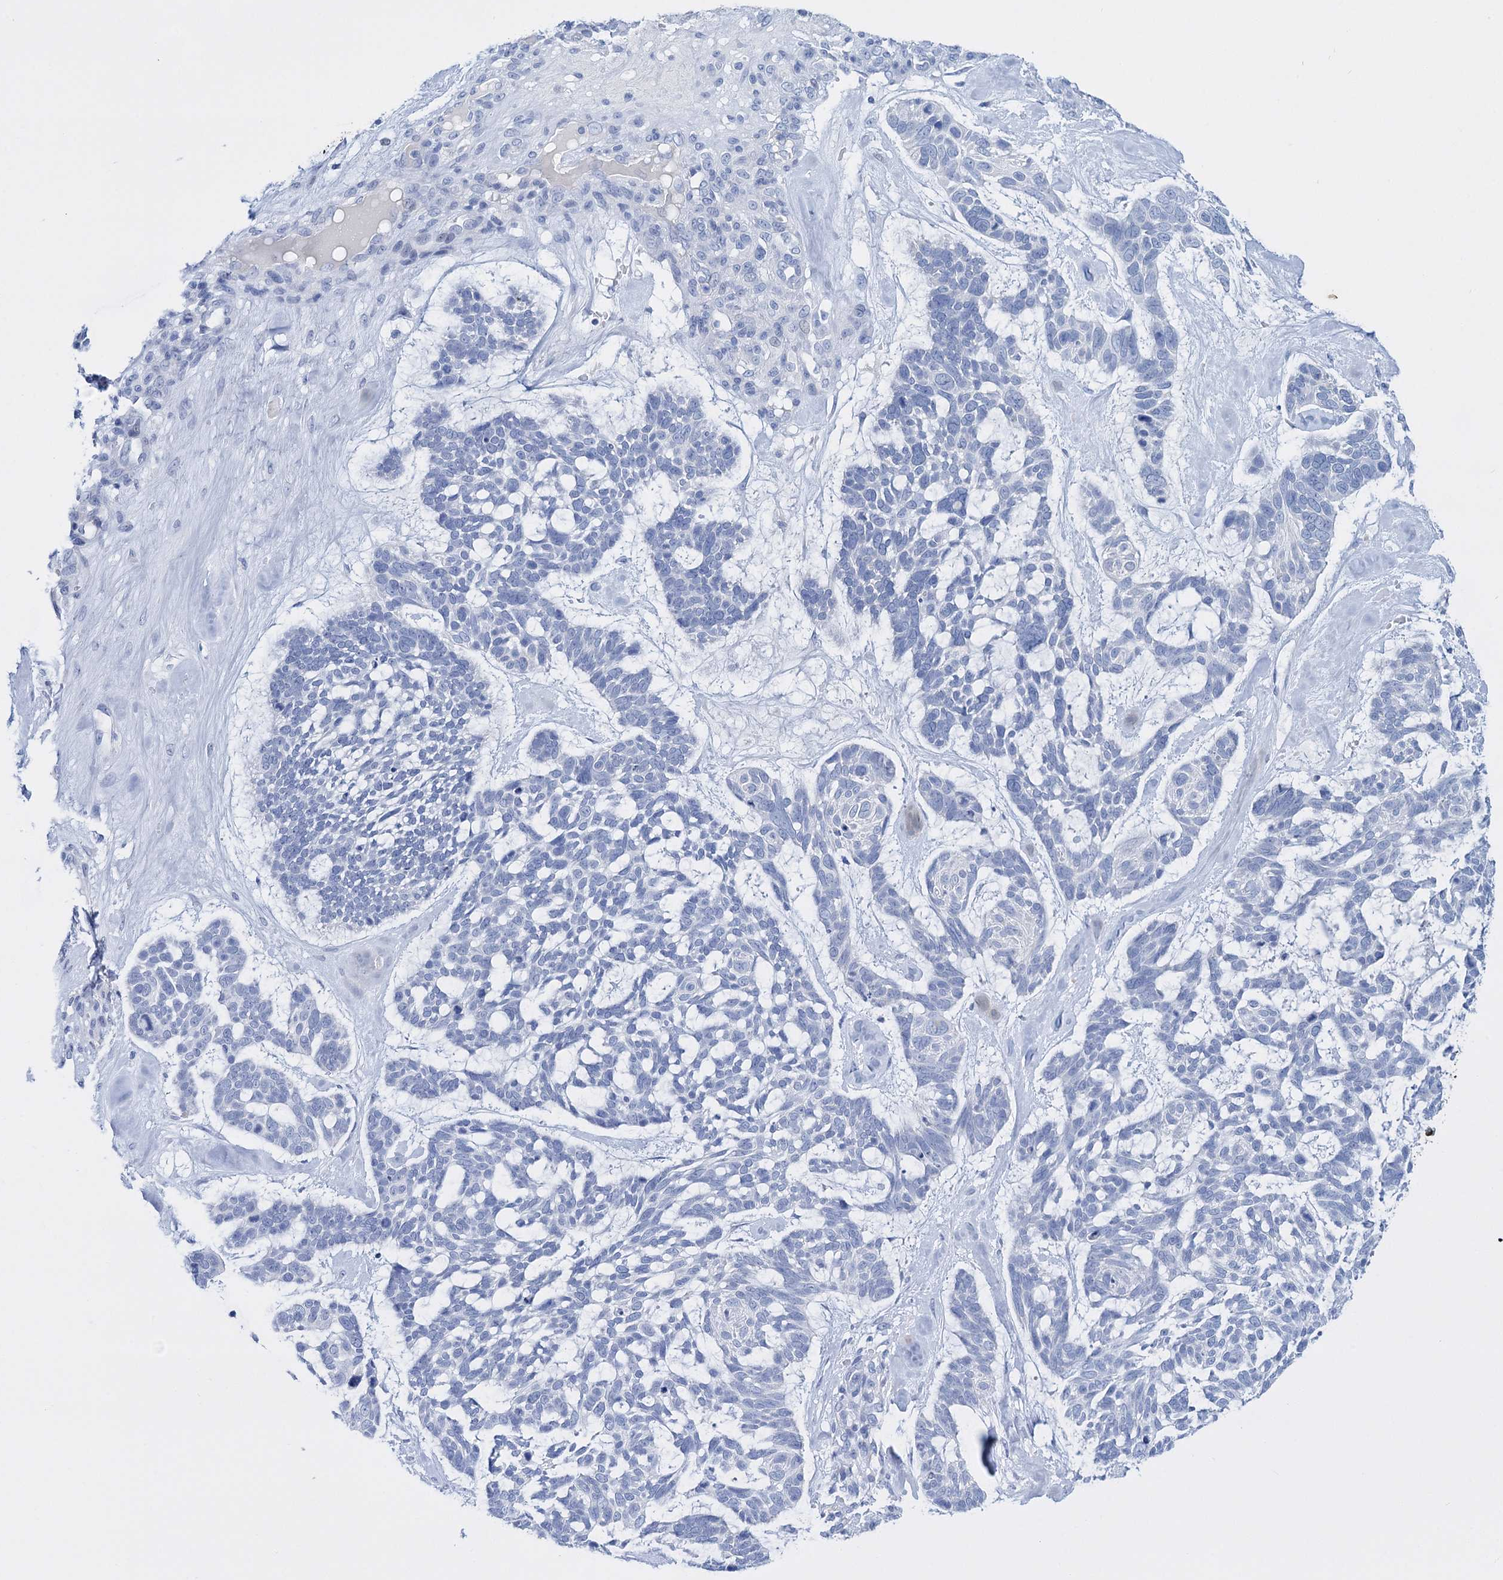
{"staining": {"intensity": "negative", "quantity": "none", "location": "none"}, "tissue": "skin cancer", "cell_type": "Tumor cells", "image_type": "cancer", "snomed": [{"axis": "morphology", "description": "Basal cell carcinoma"}, {"axis": "topography", "description": "Skin"}], "caption": "Immunohistochemistry of skin basal cell carcinoma shows no positivity in tumor cells.", "gene": "FBXW12", "patient": {"sex": "male", "age": 88}}